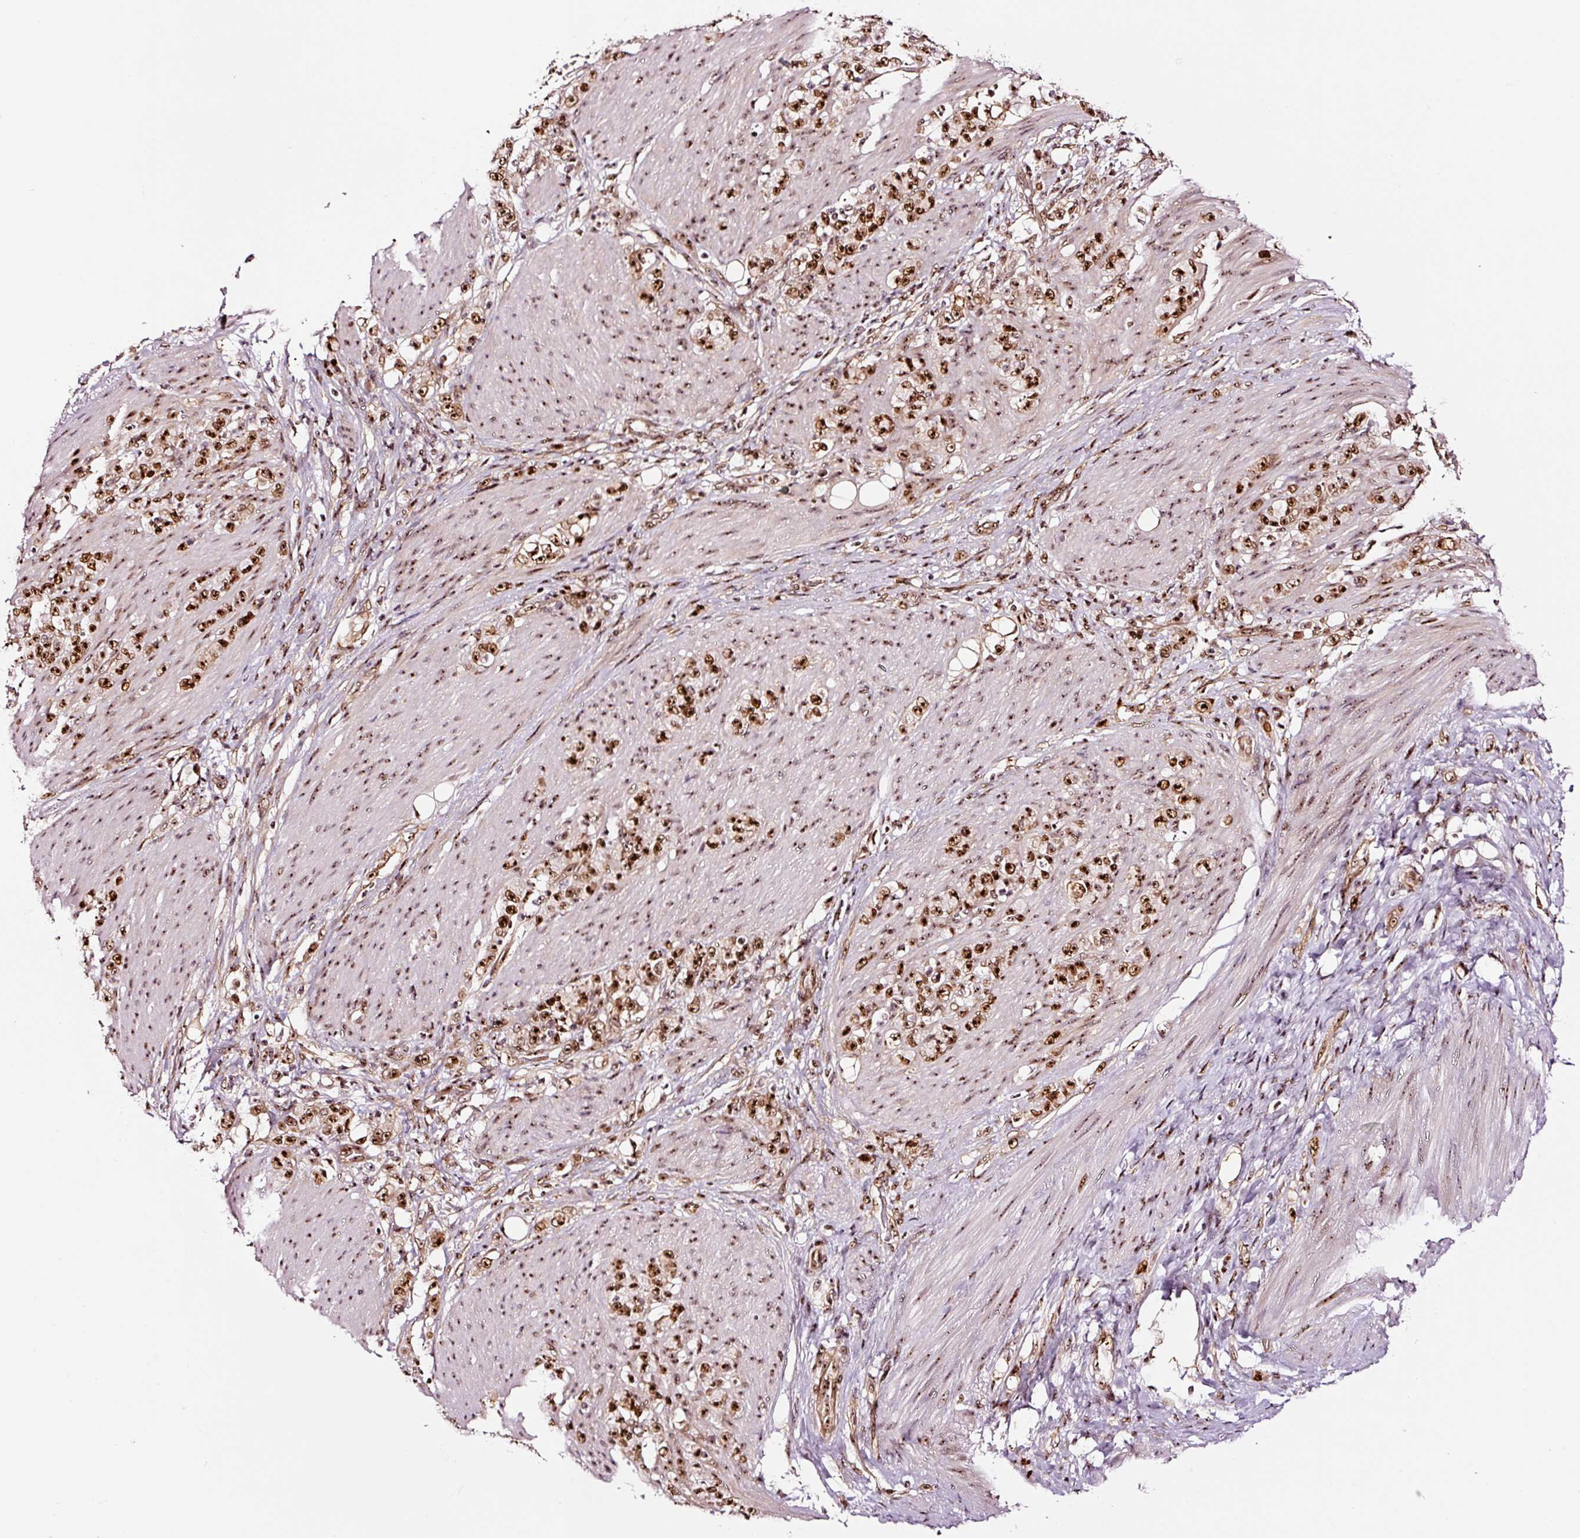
{"staining": {"intensity": "strong", "quantity": ">75%", "location": "nuclear"}, "tissue": "stomach cancer", "cell_type": "Tumor cells", "image_type": "cancer", "snomed": [{"axis": "morphology", "description": "Adenocarcinoma, NOS"}, {"axis": "topography", "description": "Stomach"}], "caption": "DAB immunohistochemical staining of stomach cancer exhibits strong nuclear protein expression in approximately >75% of tumor cells. (IHC, brightfield microscopy, high magnification).", "gene": "GNL3", "patient": {"sex": "female", "age": 79}}